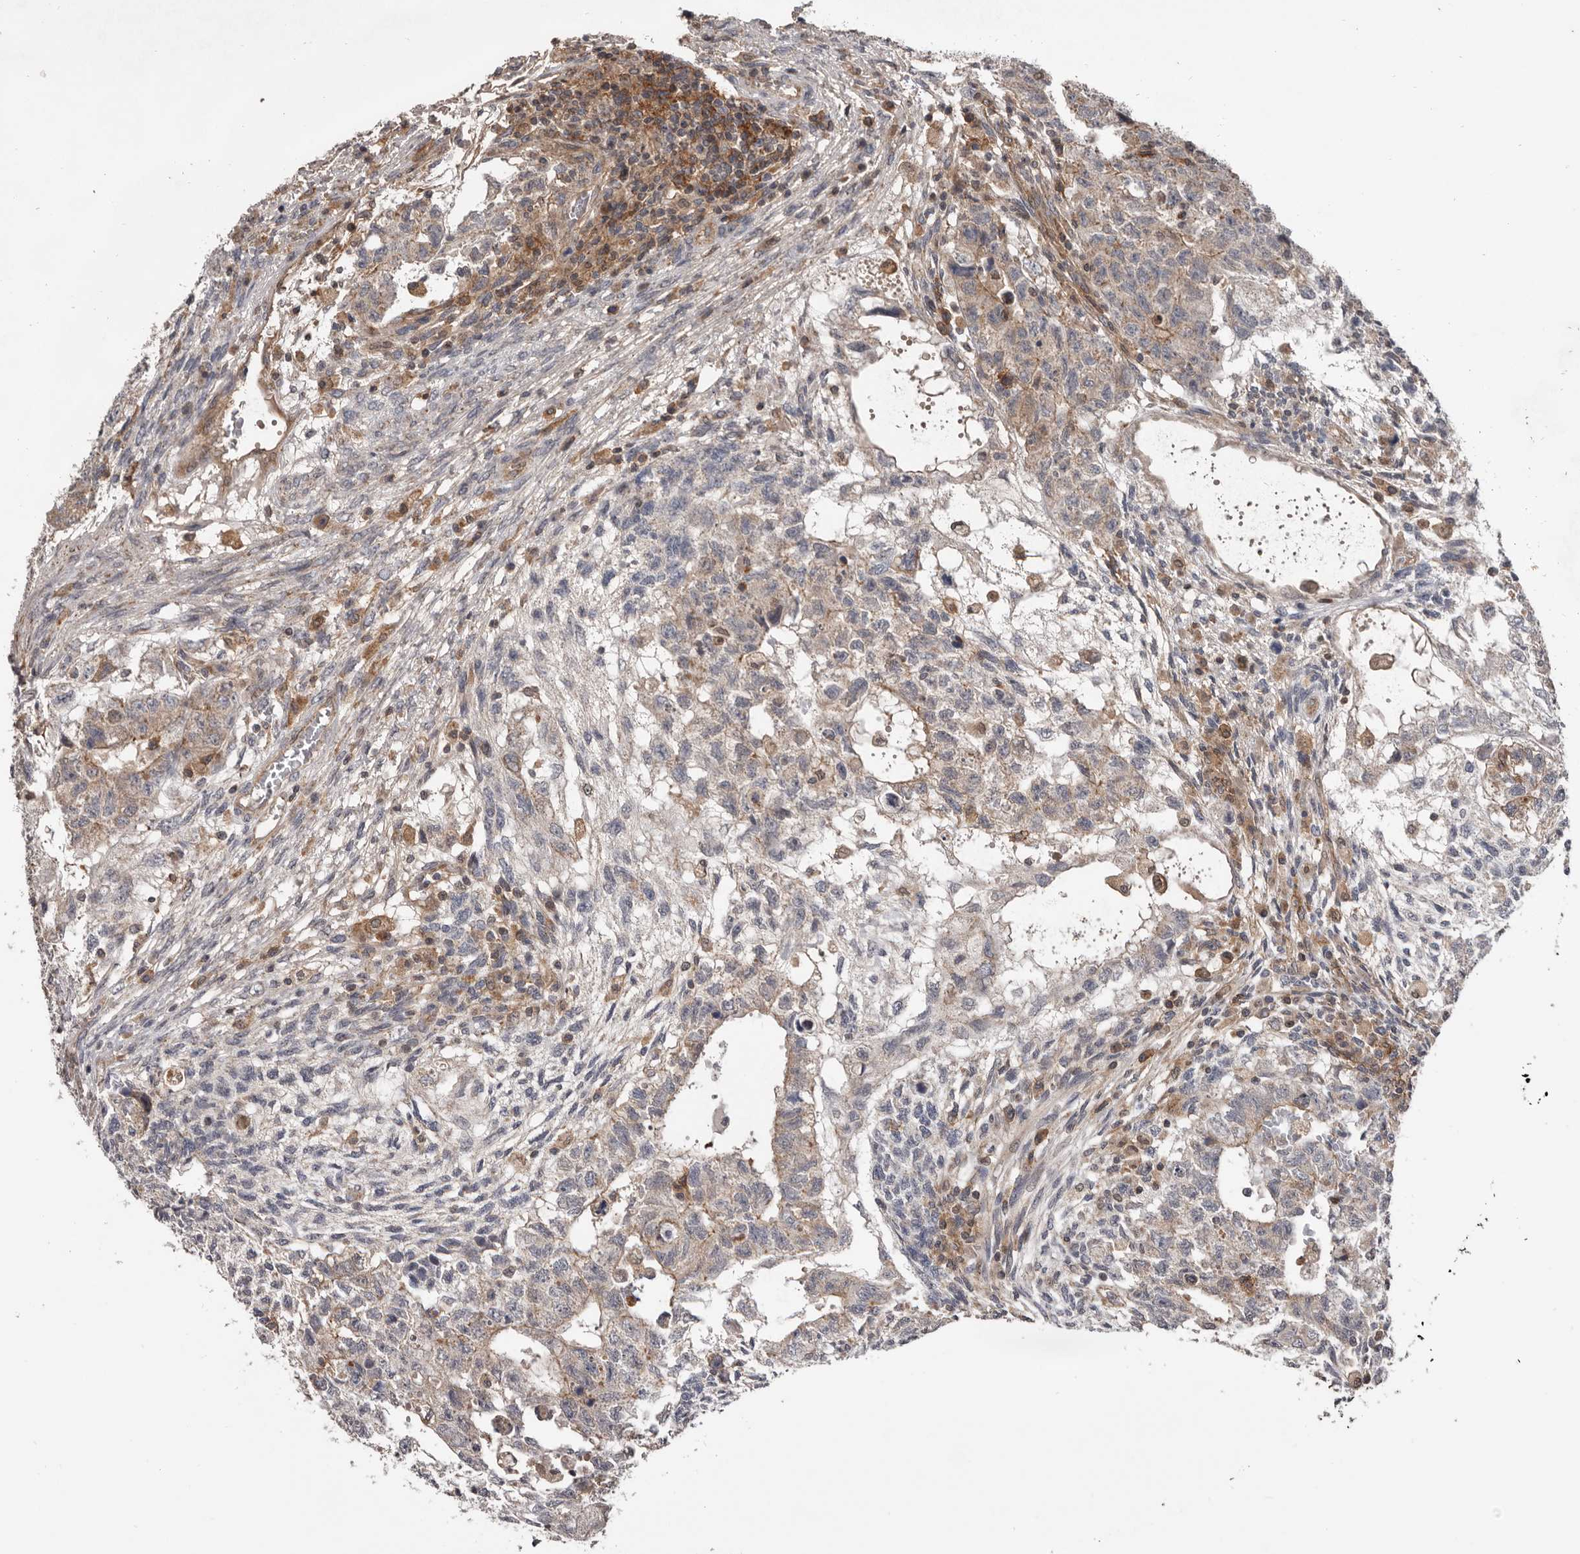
{"staining": {"intensity": "weak", "quantity": "25%-75%", "location": "cytoplasmic/membranous"}, "tissue": "testis cancer", "cell_type": "Tumor cells", "image_type": "cancer", "snomed": [{"axis": "morphology", "description": "Normal tissue, NOS"}, {"axis": "morphology", "description": "Carcinoma, Embryonal, NOS"}, {"axis": "topography", "description": "Testis"}], "caption": "Testis cancer (embryonal carcinoma) tissue reveals weak cytoplasmic/membranous staining in approximately 25%-75% of tumor cells", "gene": "MOGAT2", "patient": {"sex": "male", "age": 36}}